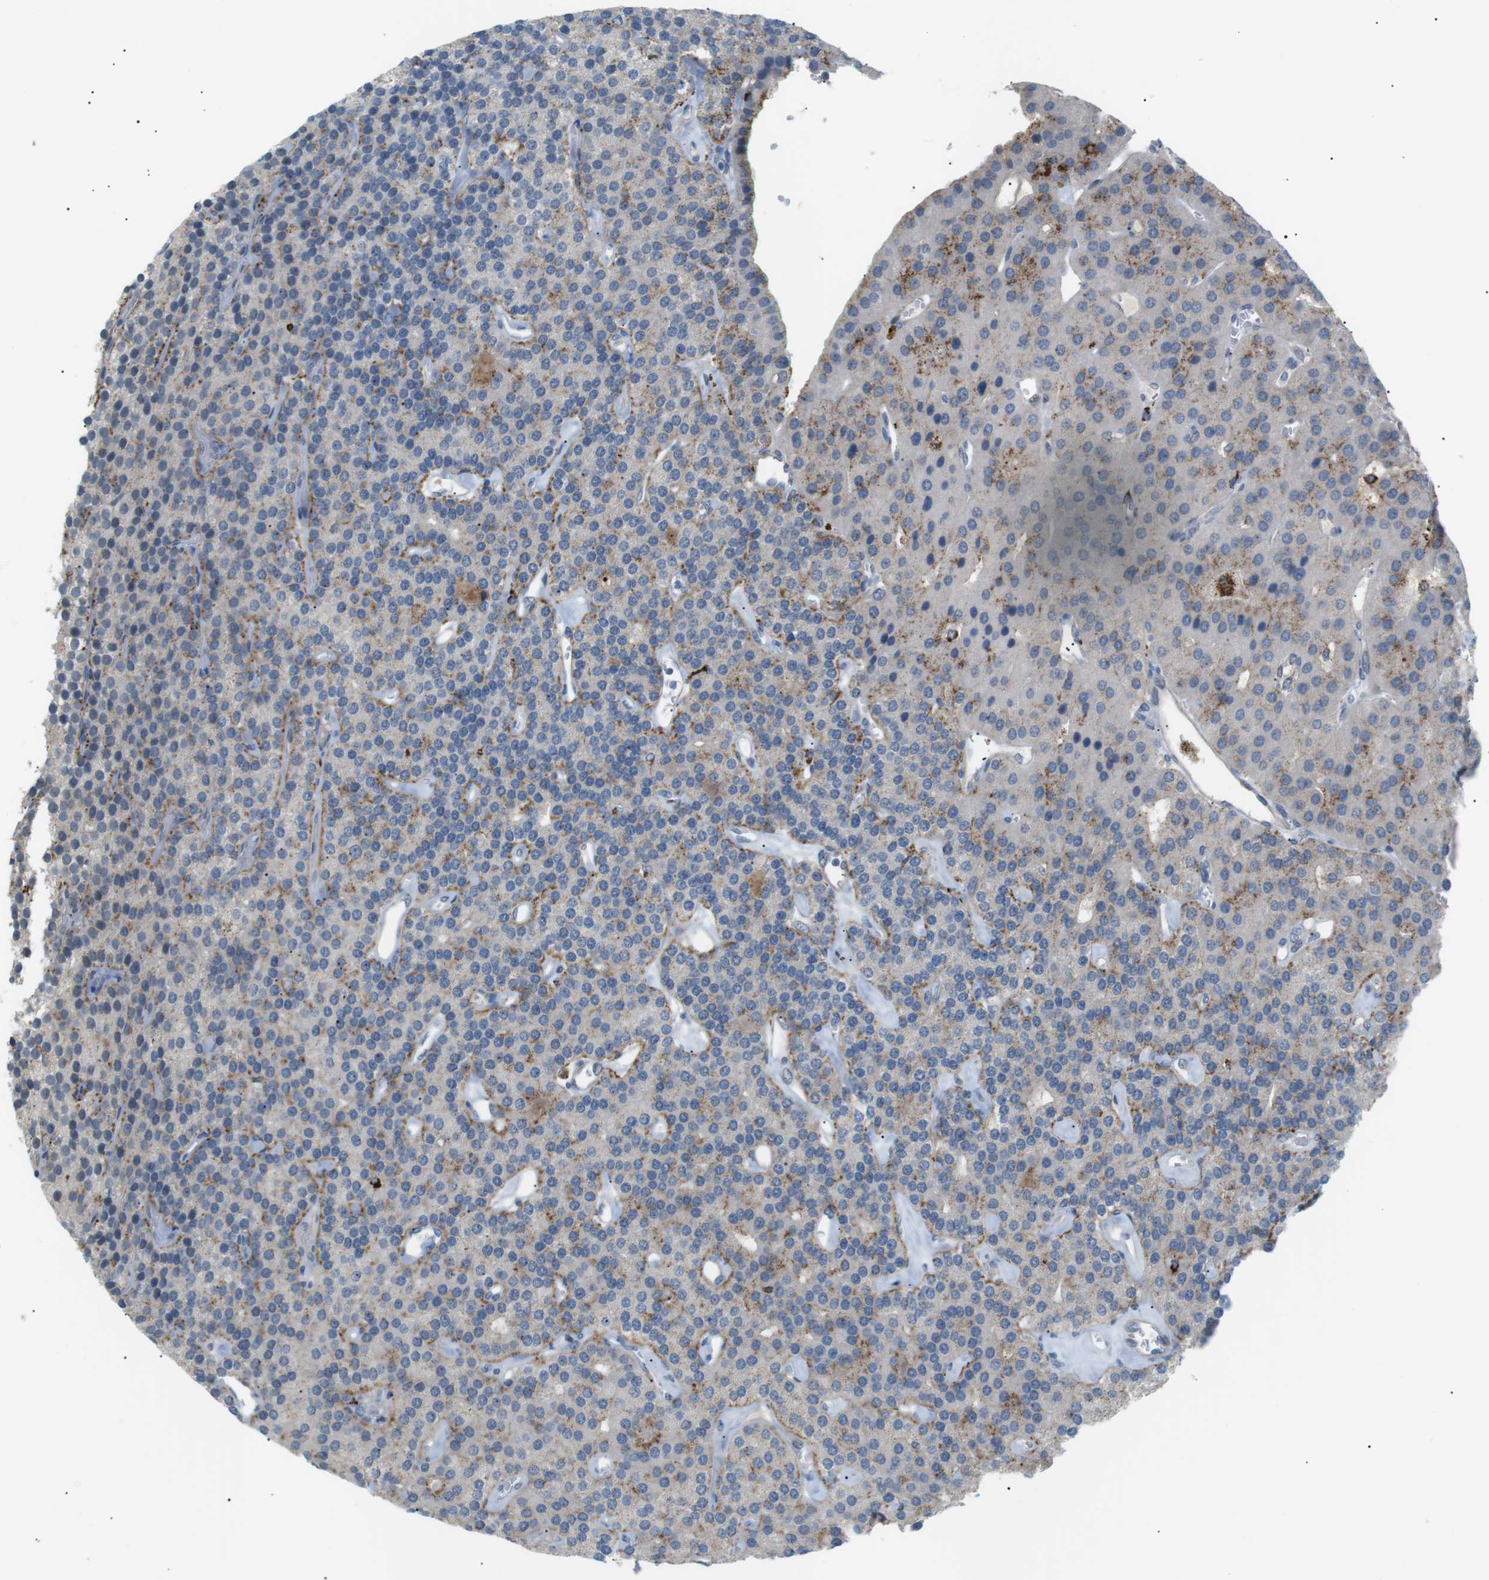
{"staining": {"intensity": "moderate", "quantity": "<25%", "location": "cytoplasmic/membranous"}, "tissue": "parathyroid gland", "cell_type": "Glandular cells", "image_type": "normal", "snomed": [{"axis": "morphology", "description": "Normal tissue, NOS"}, {"axis": "morphology", "description": "Adenoma, NOS"}, {"axis": "topography", "description": "Parathyroid gland"}], "caption": "Immunohistochemistry (IHC) (DAB (3,3'-diaminobenzidine)) staining of benign parathyroid gland shows moderate cytoplasmic/membranous protein expression in approximately <25% of glandular cells. Immunohistochemistry stains the protein in brown and the nuclei are stained blue.", "gene": "B4GALNT2", "patient": {"sex": "female", "age": 86}}